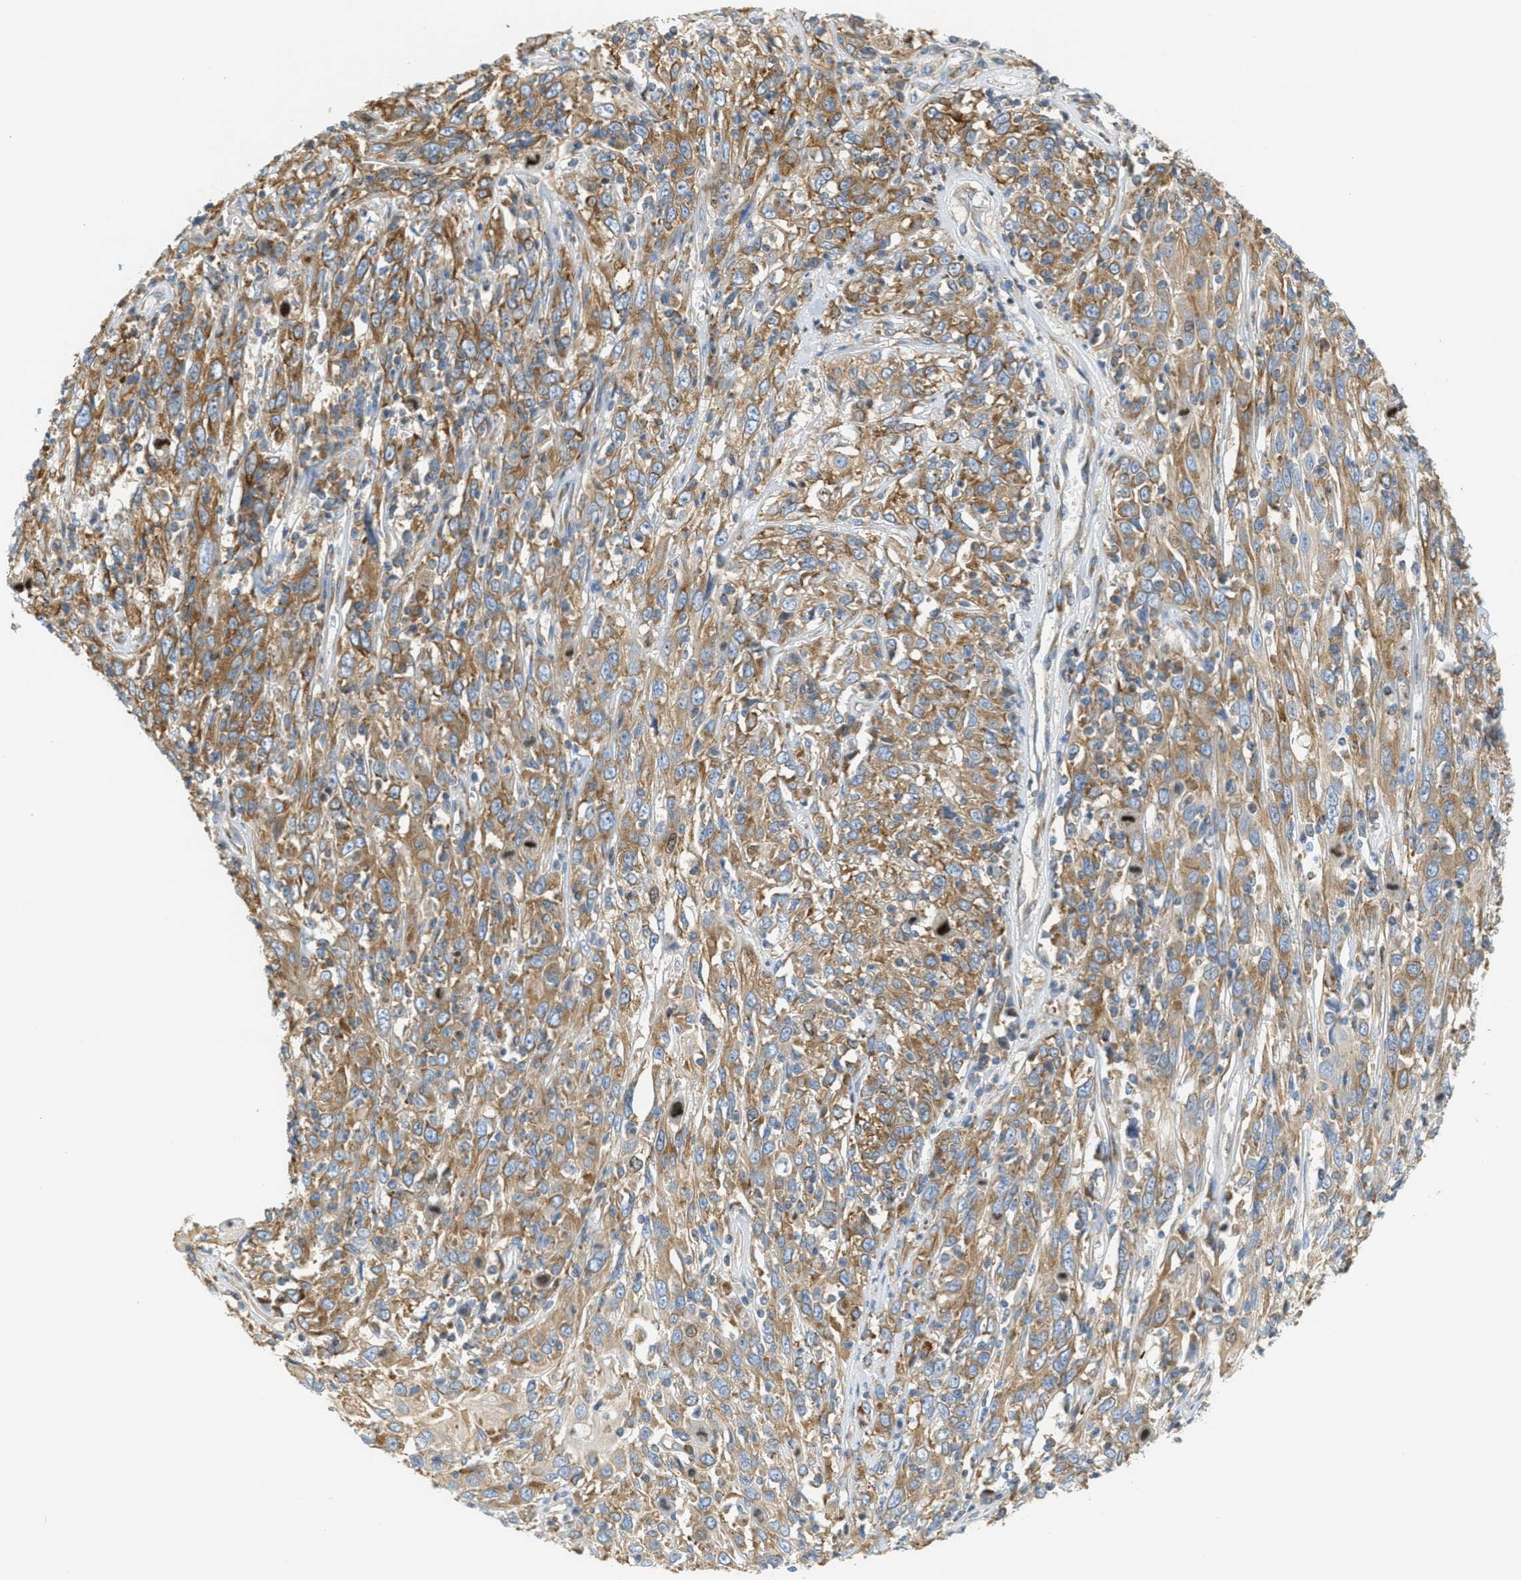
{"staining": {"intensity": "moderate", "quantity": ">75%", "location": "cytoplasmic/membranous"}, "tissue": "cervical cancer", "cell_type": "Tumor cells", "image_type": "cancer", "snomed": [{"axis": "morphology", "description": "Squamous cell carcinoma, NOS"}, {"axis": "topography", "description": "Cervix"}], "caption": "Cervical cancer stained with IHC exhibits moderate cytoplasmic/membranous staining in about >75% of tumor cells. Using DAB (3,3'-diaminobenzidine) (brown) and hematoxylin (blue) stains, captured at high magnification using brightfield microscopy.", "gene": "ABCF1", "patient": {"sex": "female", "age": 46}}